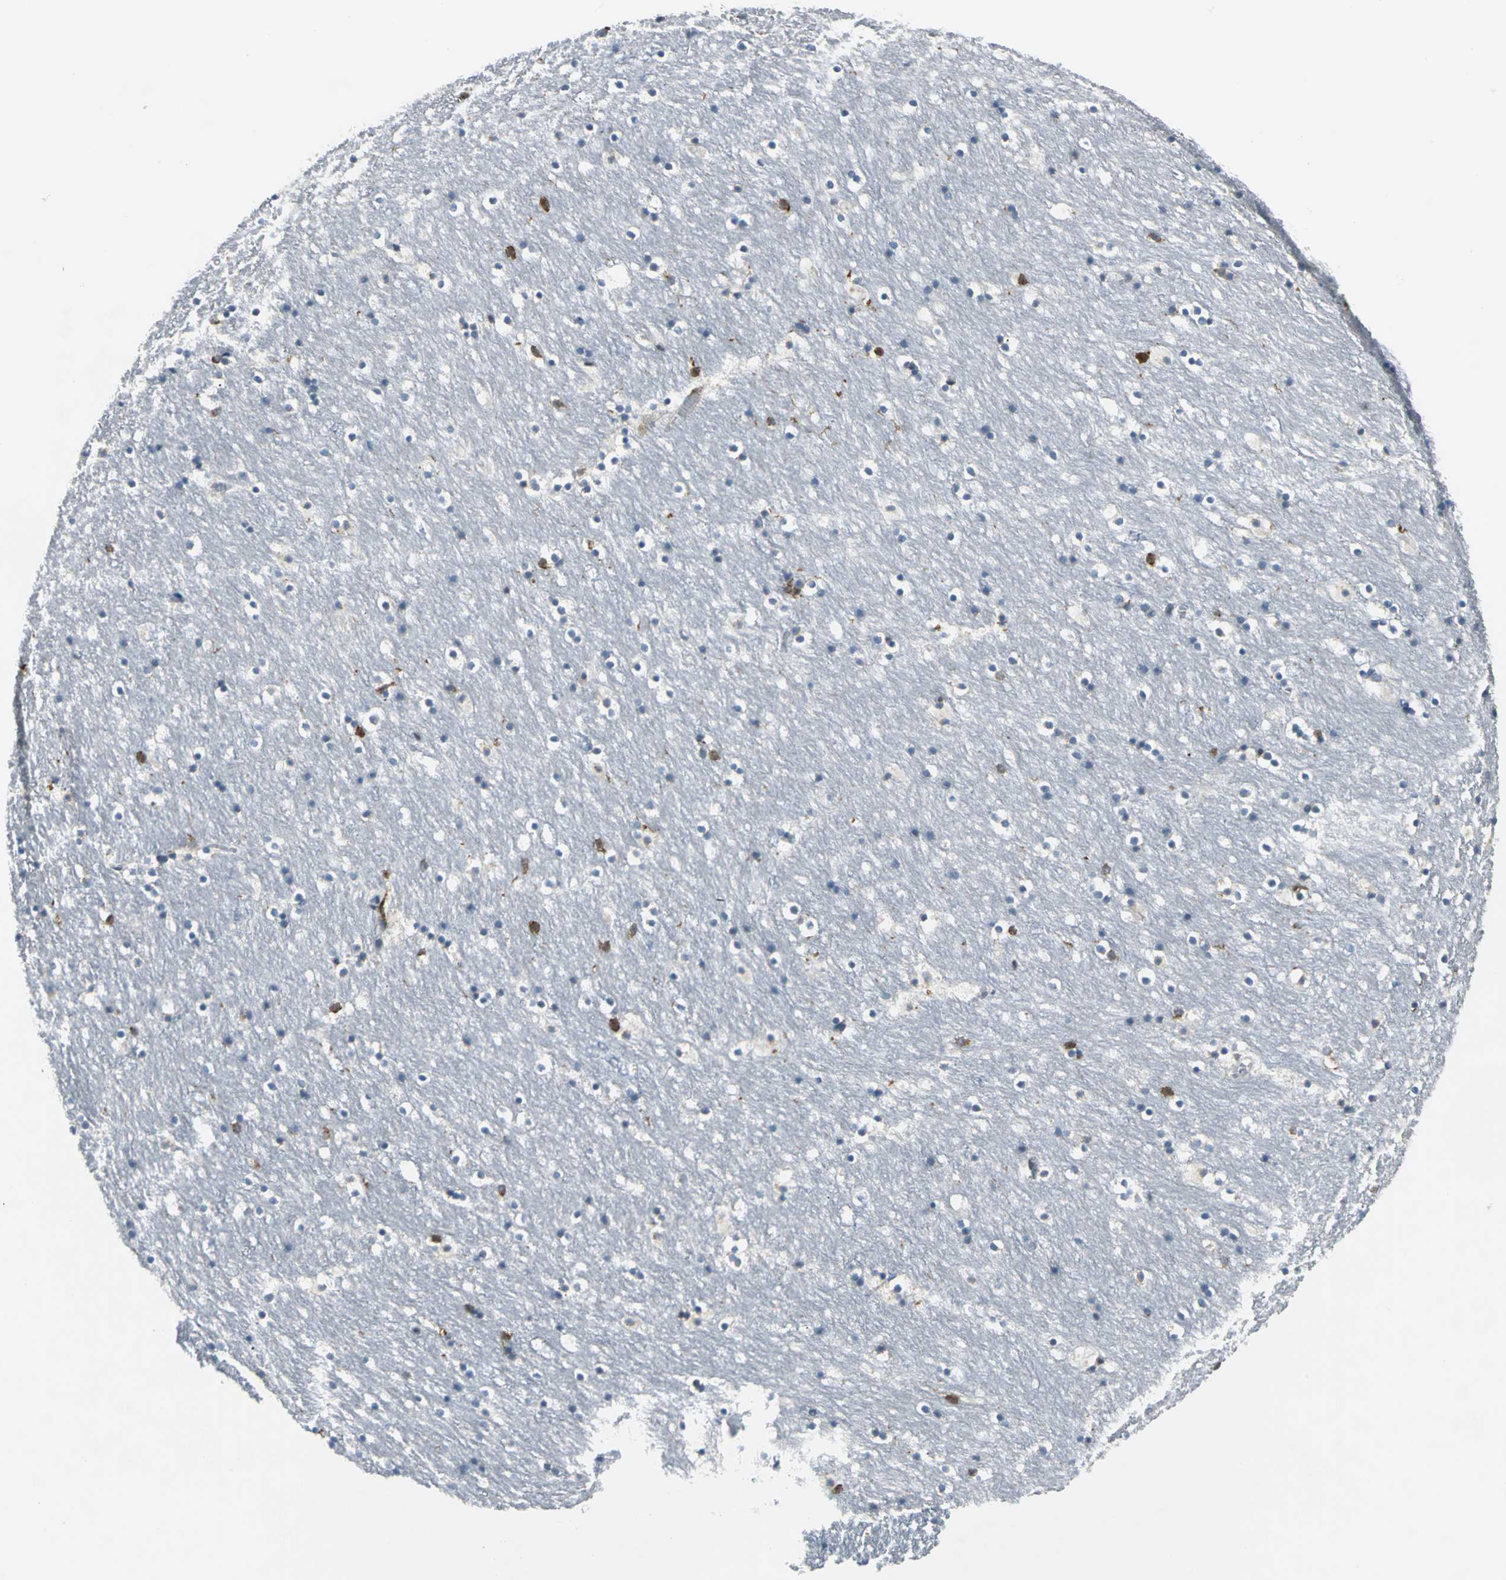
{"staining": {"intensity": "negative", "quantity": "none", "location": "none"}, "tissue": "caudate", "cell_type": "Glial cells", "image_type": "normal", "snomed": [{"axis": "morphology", "description": "Normal tissue, NOS"}, {"axis": "topography", "description": "Lateral ventricle wall"}], "caption": "A histopathology image of human caudate is negative for staining in glial cells. (Brightfield microscopy of DAB (3,3'-diaminobenzidine) IHC at high magnification).", "gene": "USP40", "patient": {"sex": "male", "age": 45}}